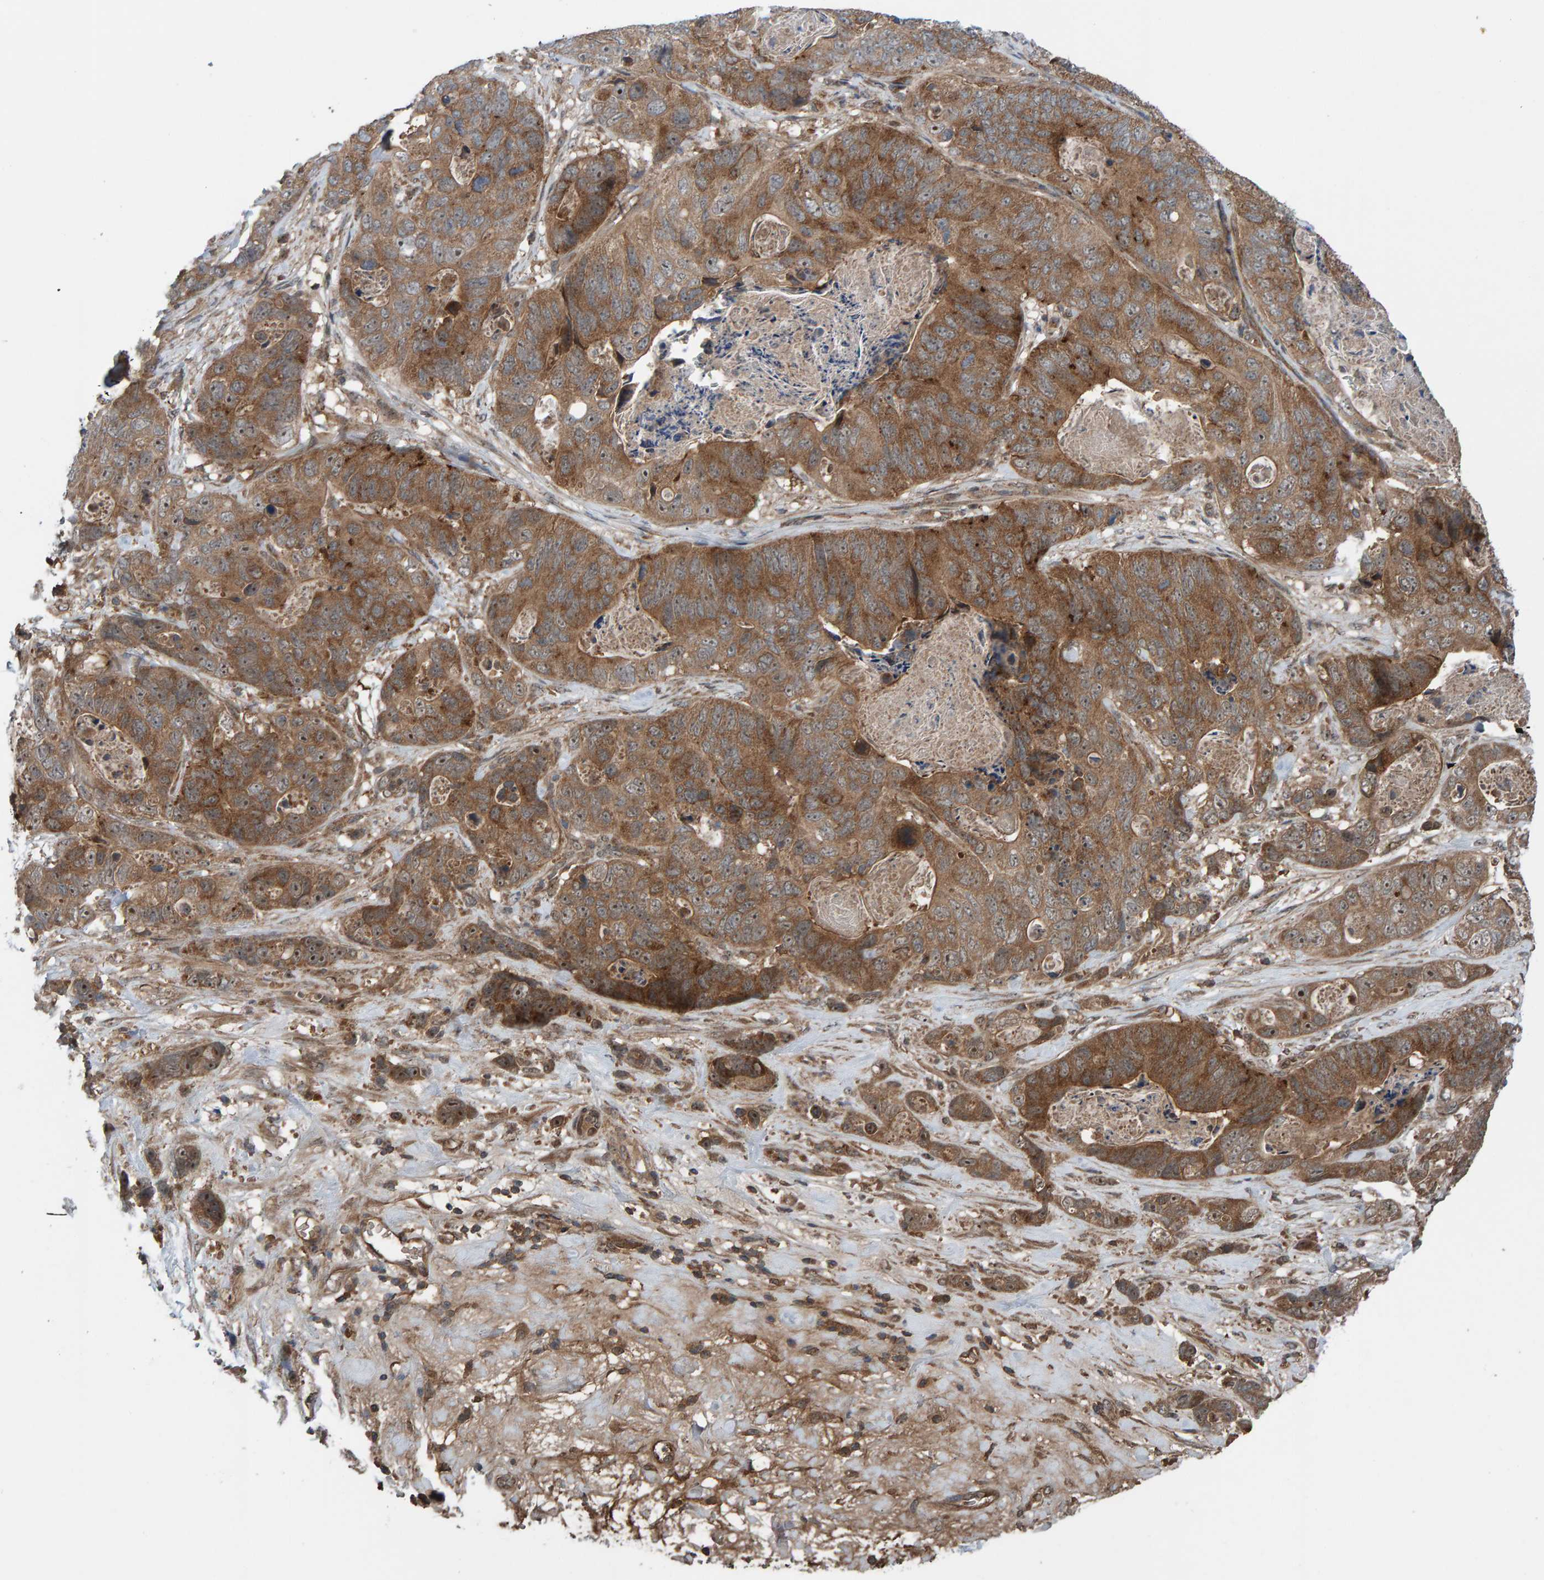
{"staining": {"intensity": "moderate", "quantity": ">75%", "location": "cytoplasmic/membranous"}, "tissue": "stomach cancer", "cell_type": "Tumor cells", "image_type": "cancer", "snomed": [{"axis": "morphology", "description": "Normal tissue, NOS"}, {"axis": "morphology", "description": "Adenocarcinoma, NOS"}, {"axis": "topography", "description": "Stomach"}], "caption": "Protein staining of stomach adenocarcinoma tissue exhibits moderate cytoplasmic/membranous positivity in approximately >75% of tumor cells.", "gene": "CUEDC1", "patient": {"sex": "female", "age": 89}}